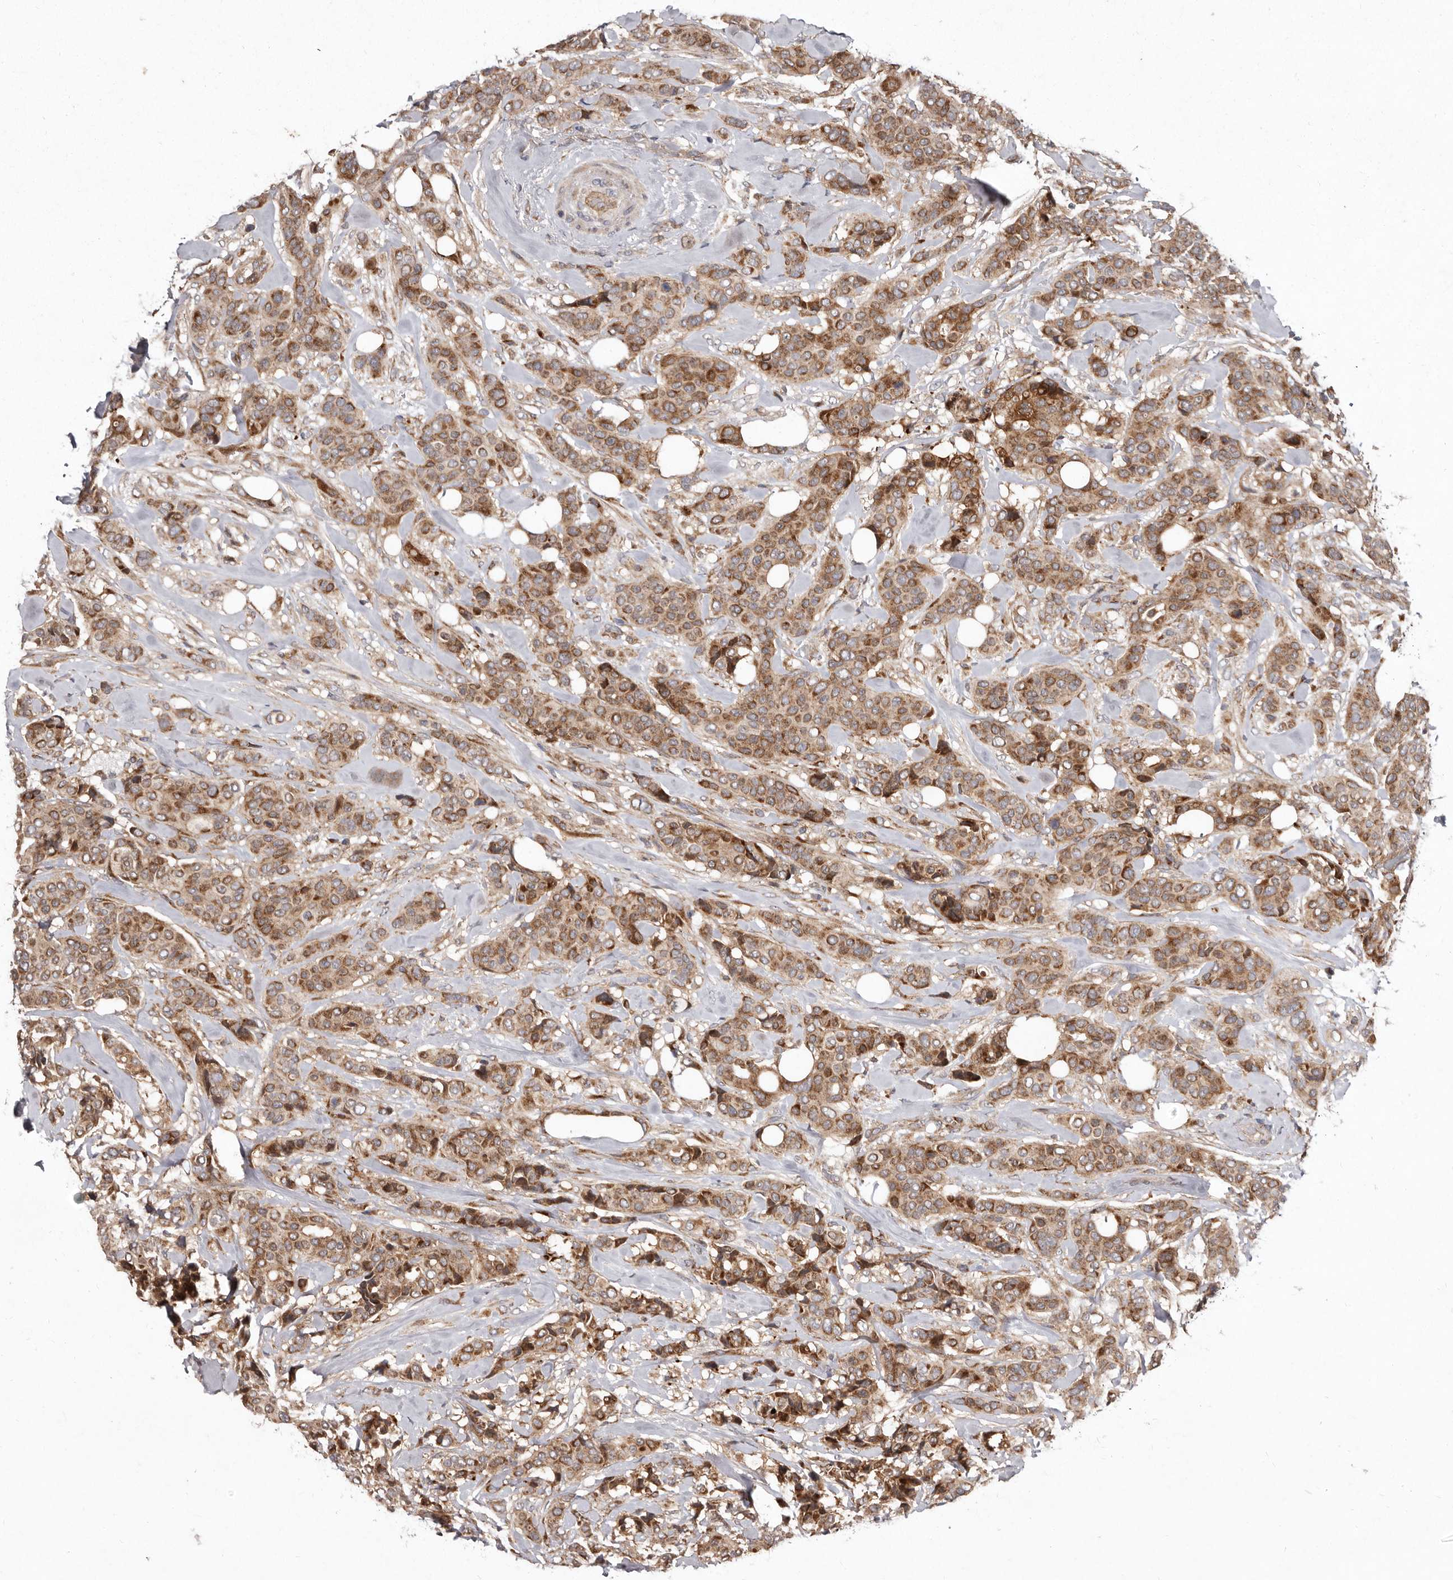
{"staining": {"intensity": "moderate", "quantity": ">75%", "location": "cytoplasmic/membranous"}, "tissue": "breast cancer", "cell_type": "Tumor cells", "image_type": "cancer", "snomed": [{"axis": "morphology", "description": "Lobular carcinoma"}, {"axis": "topography", "description": "Breast"}], "caption": "Lobular carcinoma (breast) stained with immunohistochemistry demonstrates moderate cytoplasmic/membranous staining in about >75% of tumor cells.", "gene": "FLAD1", "patient": {"sex": "female", "age": 51}}